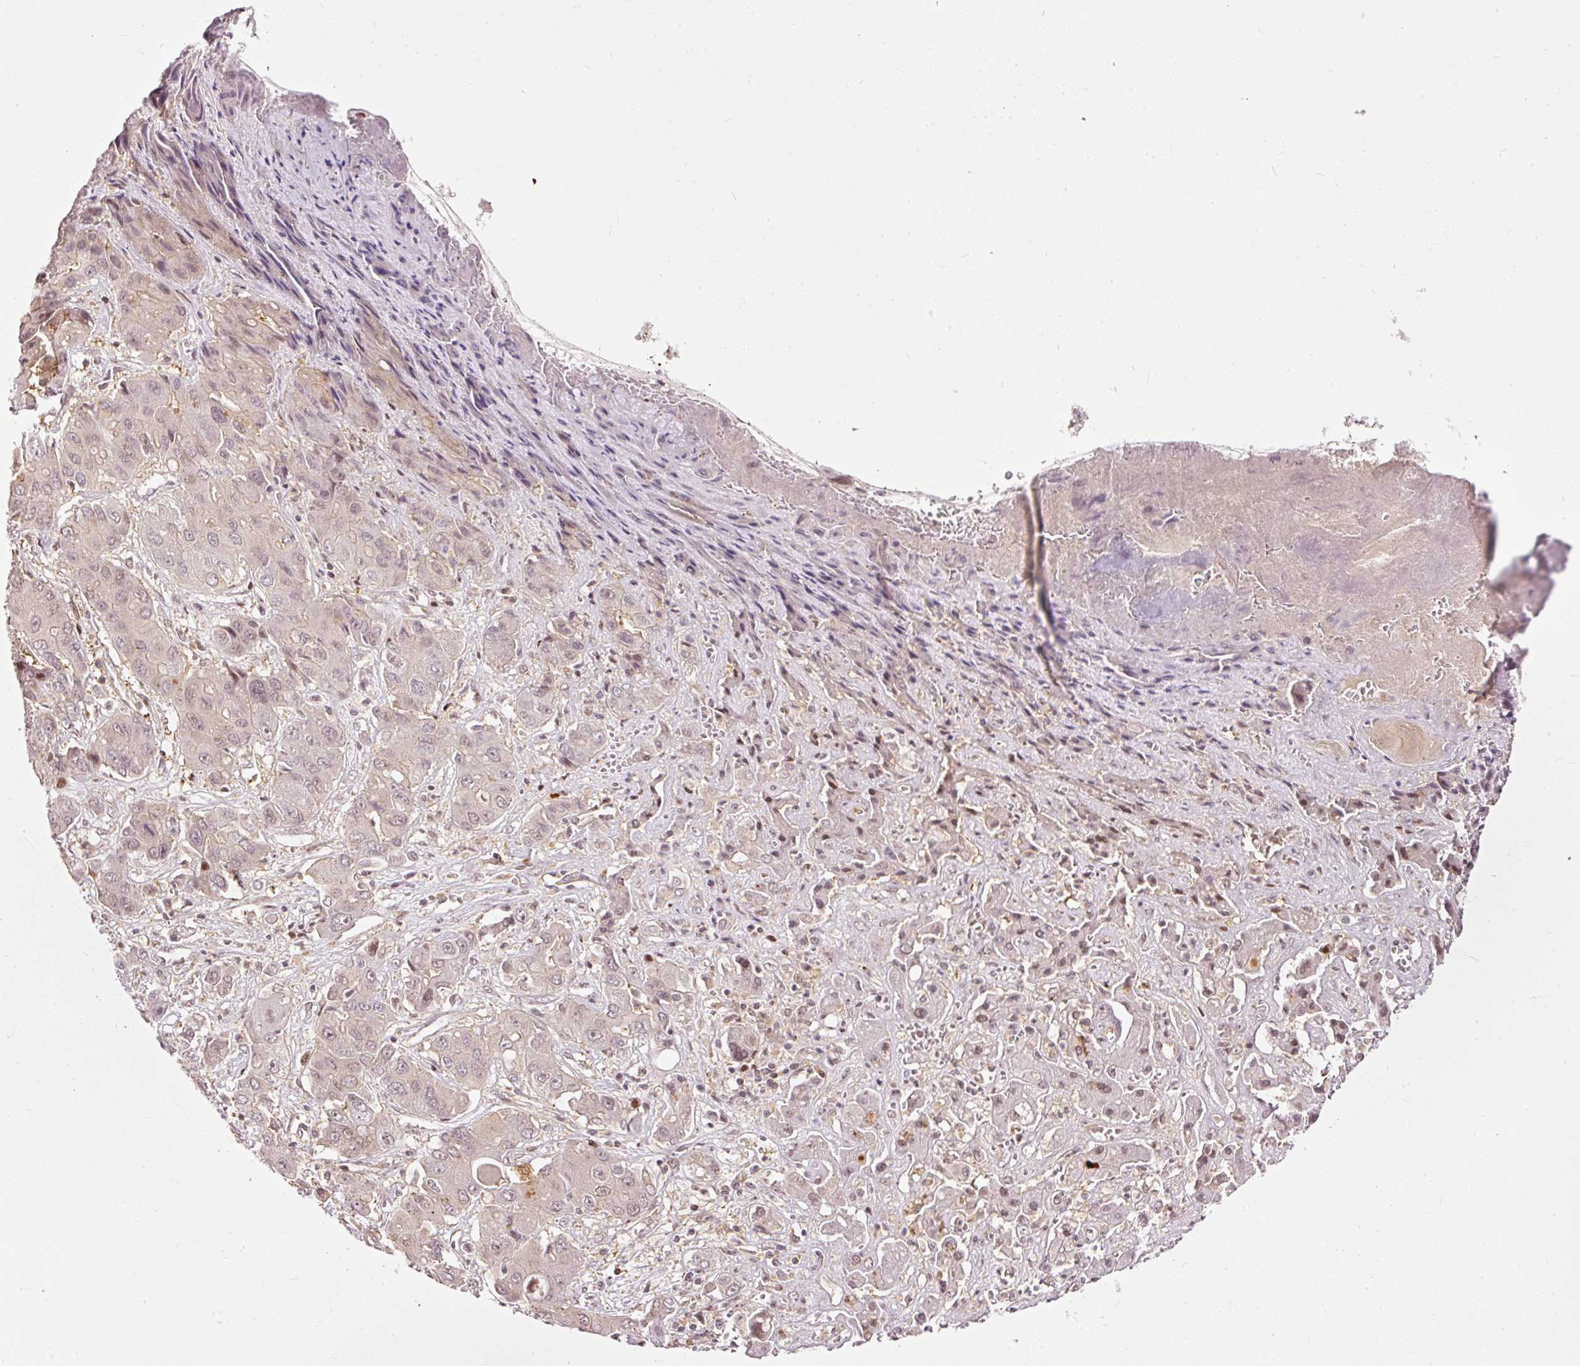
{"staining": {"intensity": "weak", "quantity": "<25%", "location": "nuclear"}, "tissue": "liver cancer", "cell_type": "Tumor cells", "image_type": "cancer", "snomed": [{"axis": "morphology", "description": "Cholangiocarcinoma"}, {"axis": "topography", "description": "Liver"}], "caption": "There is no significant positivity in tumor cells of liver cholangiocarcinoma.", "gene": "ZNF778", "patient": {"sex": "male", "age": 67}}